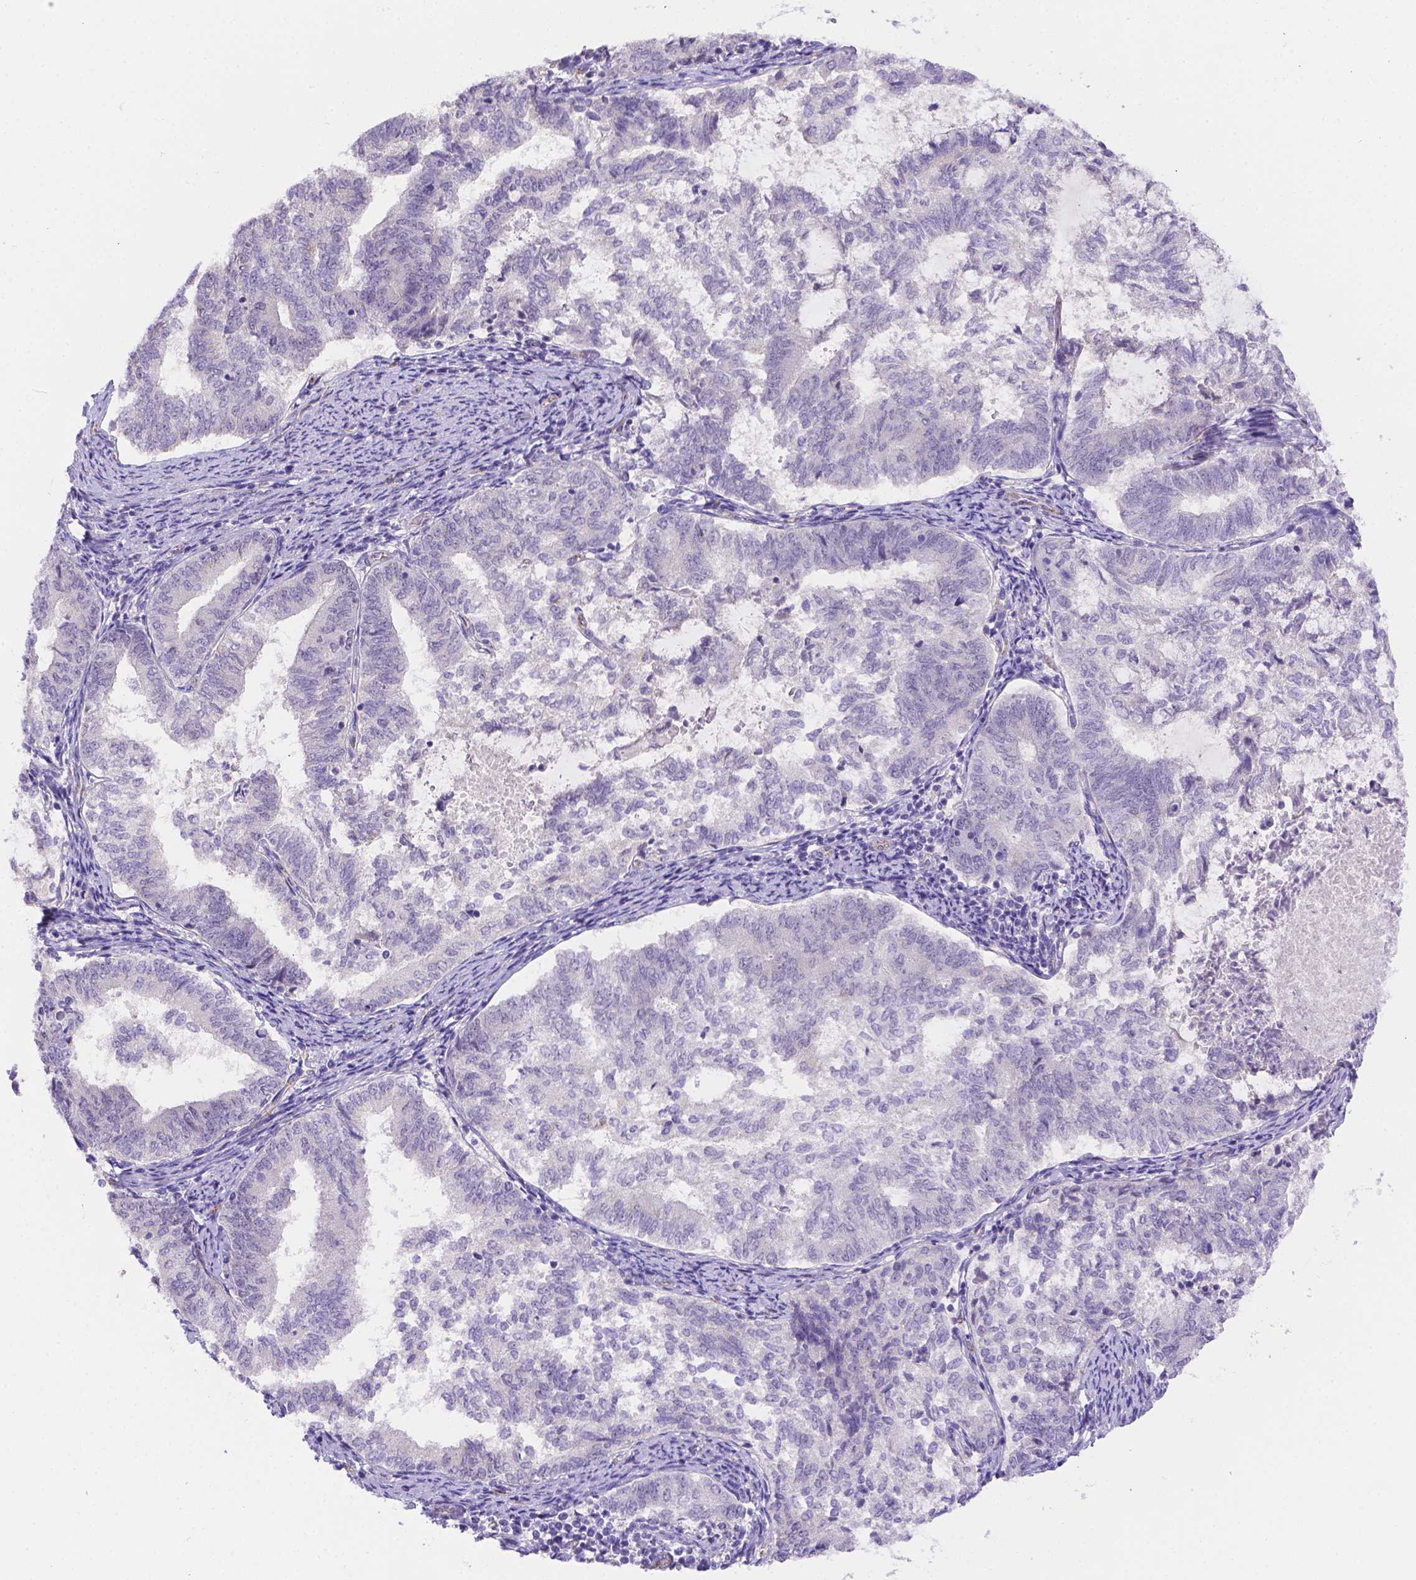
{"staining": {"intensity": "negative", "quantity": "none", "location": "none"}, "tissue": "endometrial cancer", "cell_type": "Tumor cells", "image_type": "cancer", "snomed": [{"axis": "morphology", "description": "Adenocarcinoma, NOS"}, {"axis": "topography", "description": "Endometrium"}], "caption": "Tumor cells show no significant positivity in endometrial cancer.", "gene": "NXPE2", "patient": {"sex": "female", "age": 65}}